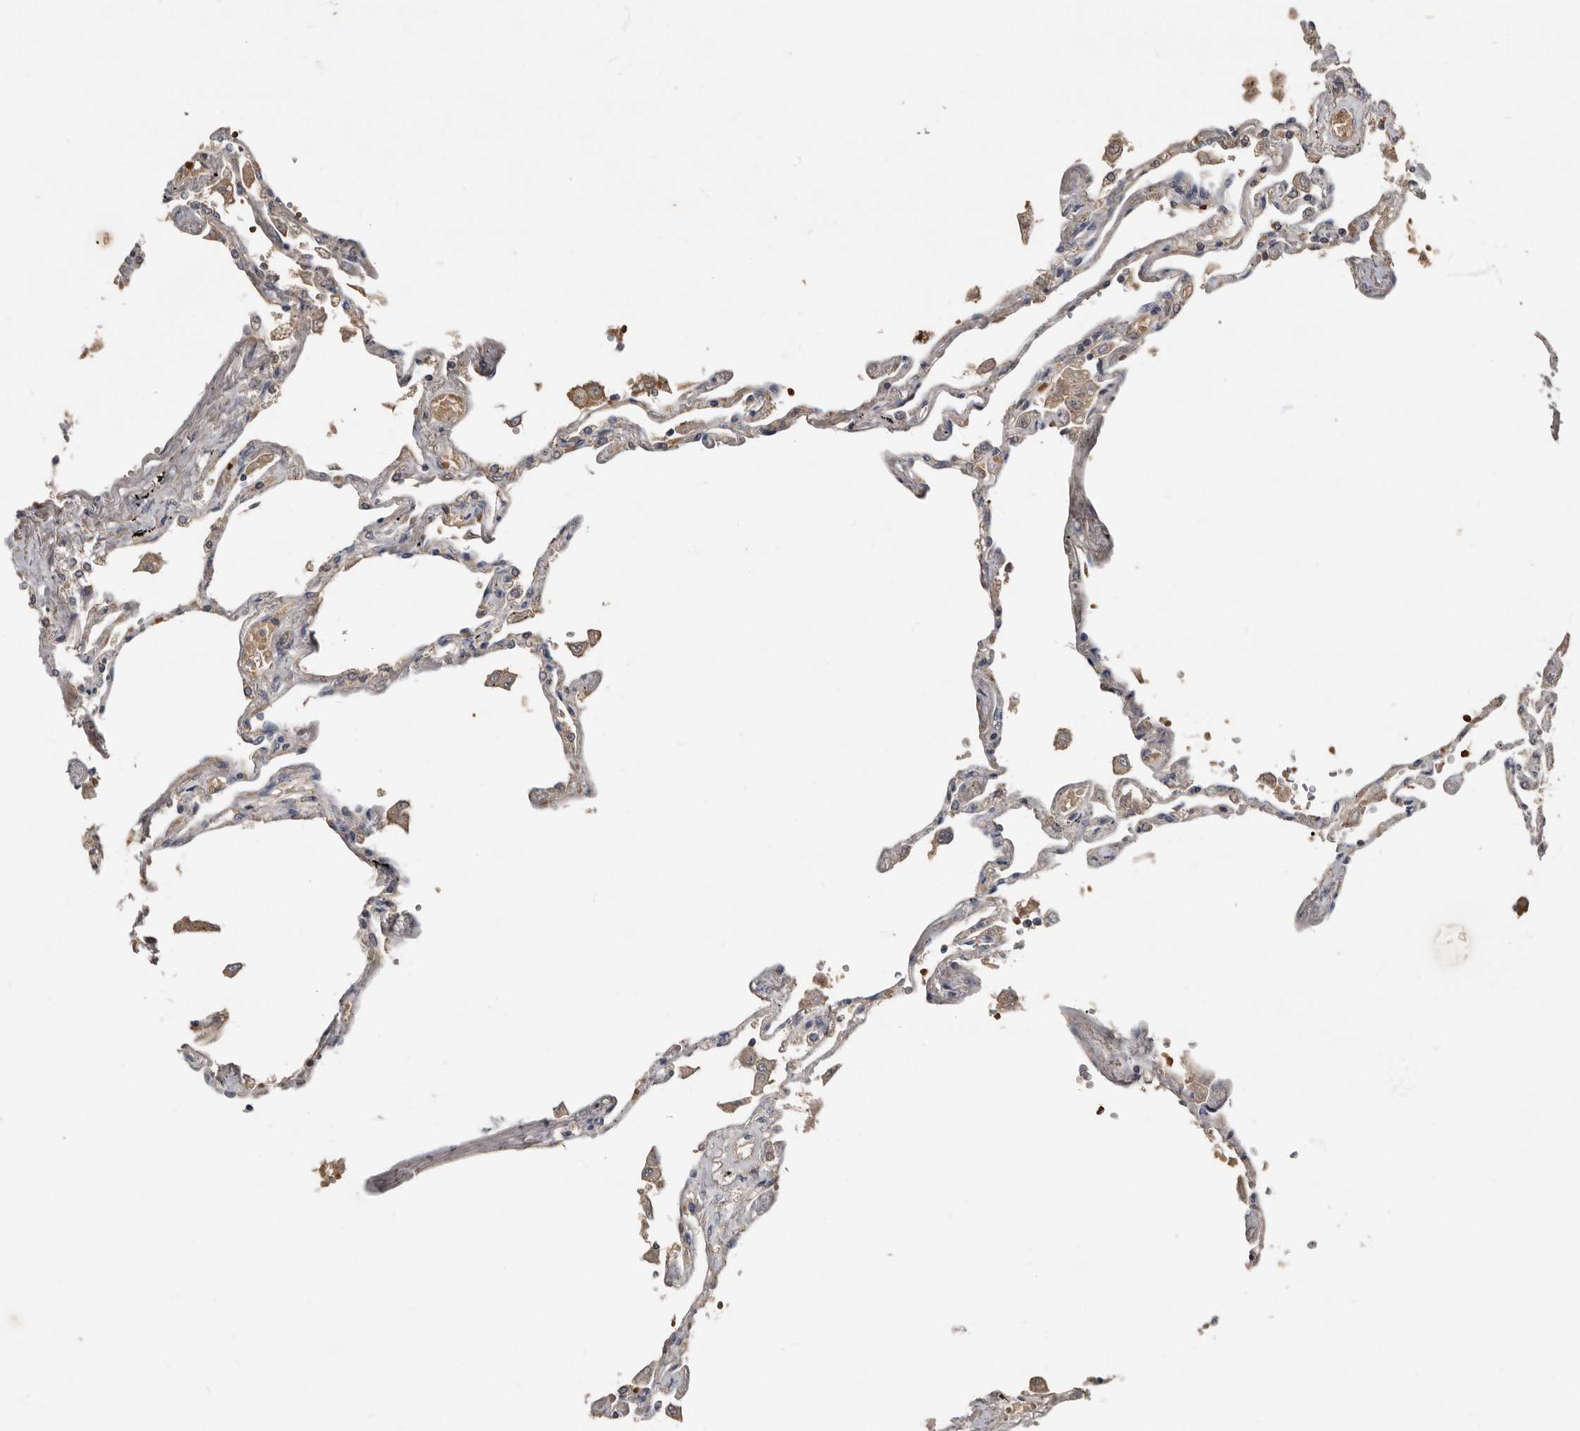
{"staining": {"intensity": "weak", "quantity": "<25%", "location": "cytoplasmic/membranous"}, "tissue": "lung", "cell_type": "Alveolar cells", "image_type": "normal", "snomed": [{"axis": "morphology", "description": "Normal tissue, NOS"}, {"axis": "topography", "description": "Lung"}], "caption": "High power microscopy micrograph of an IHC photomicrograph of benign lung, revealing no significant staining in alveolar cells. Brightfield microscopy of IHC stained with DAB (brown) and hematoxylin (blue), captured at high magnification.", "gene": "KIF26B", "patient": {"sex": "female", "age": 67}}